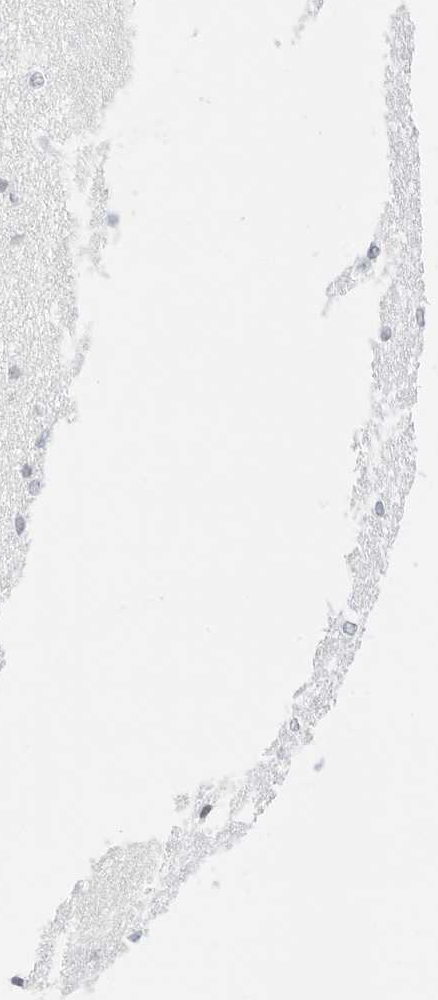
{"staining": {"intensity": "negative", "quantity": "none", "location": "none"}, "tissue": "caudate", "cell_type": "Glial cells", "image_type": "normal", "snomed": [{"axis": "morphology", "description": "Normal tissue, NOS"}, {"axis": "topography", "description": "Lateral ventricle wall"}], "caption": "IHC photomicrograph of unremarkable caudate: human caudate stained with DAB shows no significant protein expression in glial cells. (Brightfield microscopy of DAB immunohistochemistry (IHC) at high magnification).", "gene": "CDH1", "patient": {"sex": "female", "age": 19}}